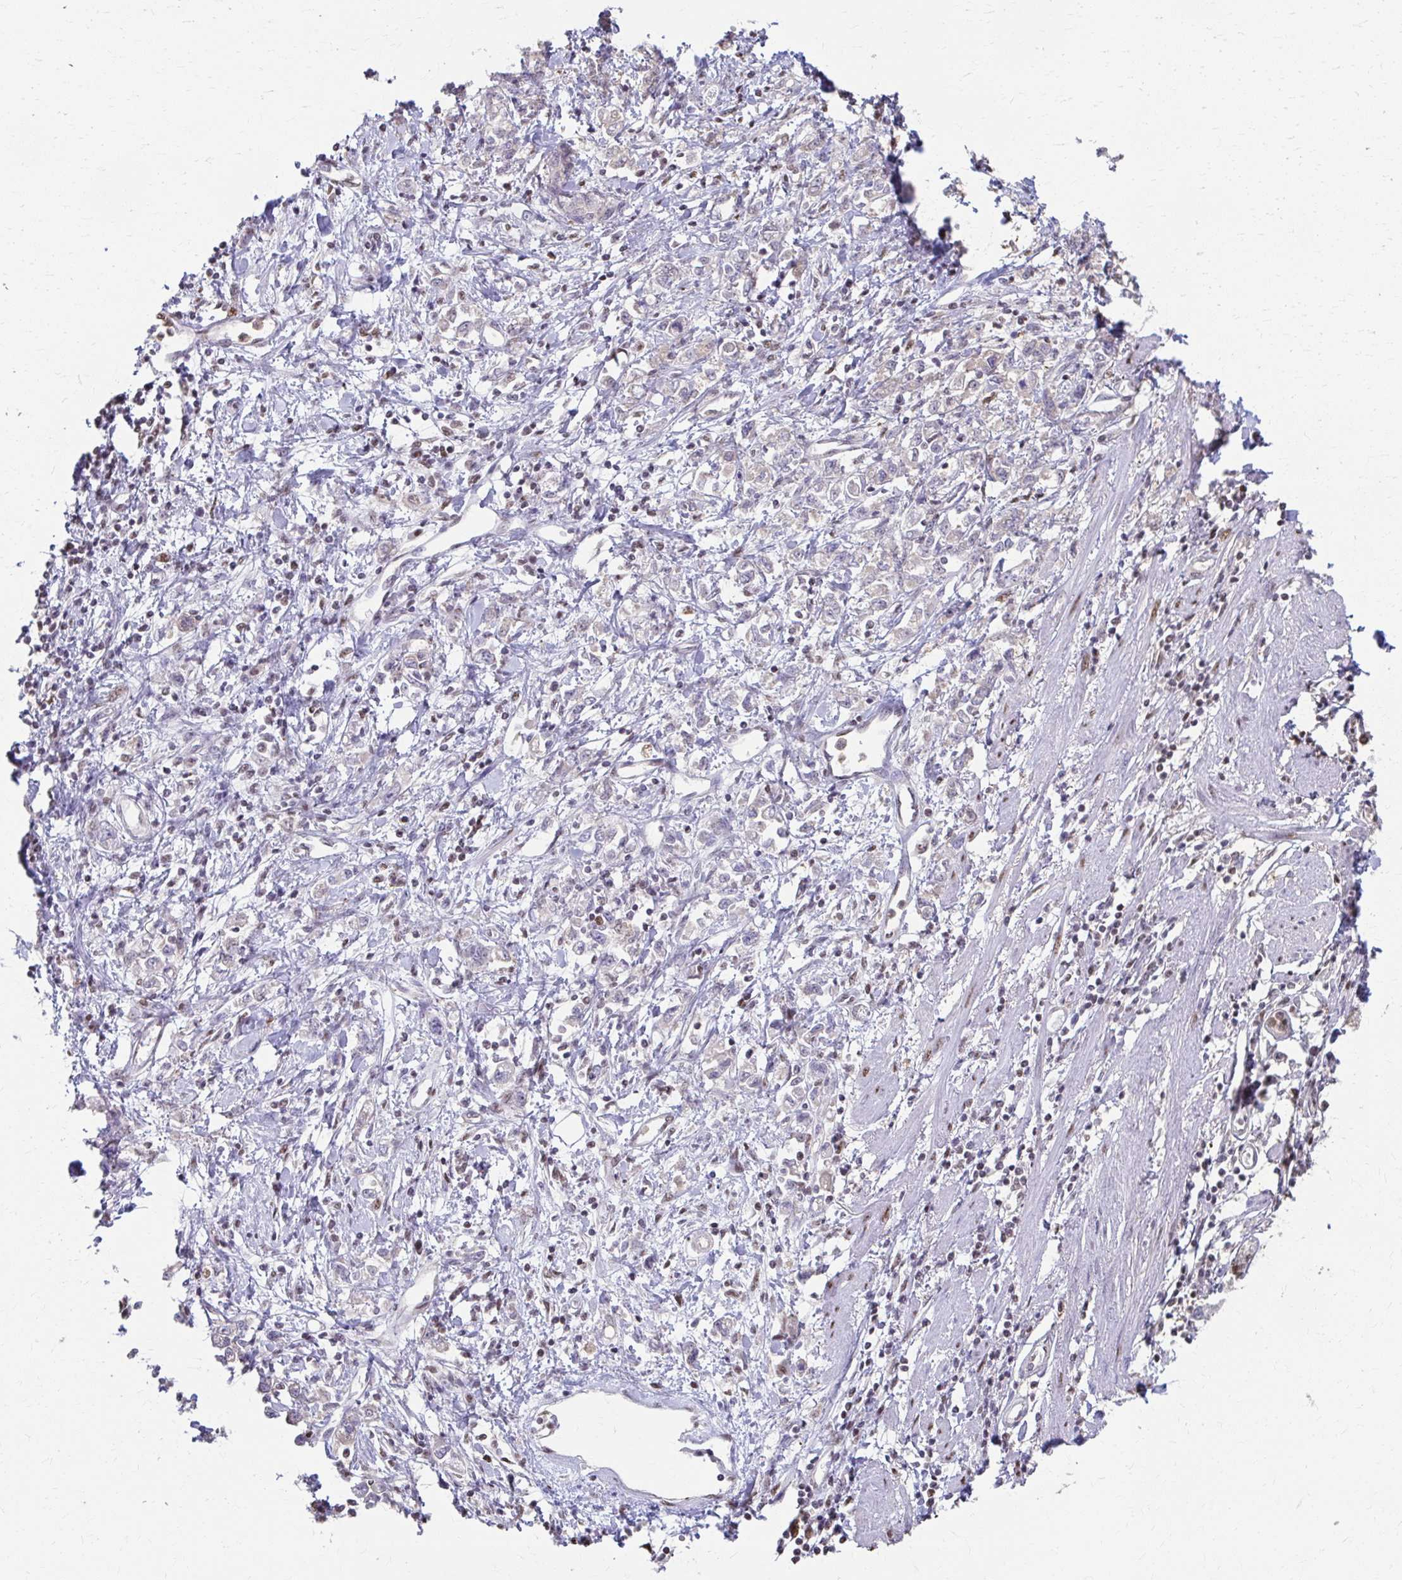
{"staining": {"intensity": "negative", "quantity": "none", "location": "none"}, "tissue": "stomach cancer", "cell_type": "Tumor cells", "image_type": "cancer", "snomed": [{"axis": "morphology", "description": "Adenocarcinoma, NOS"}, {"axis": "topography", "description": "Stomach"}], "caption": "This micrograph is of stomach adenocarcinoma stained with IHC to label a protein in brown with the nuclei are counter-stained blue. There is no staining in tumor cells.", "gene": "ING4", "patient": {"sex": "female", "age": 76}}